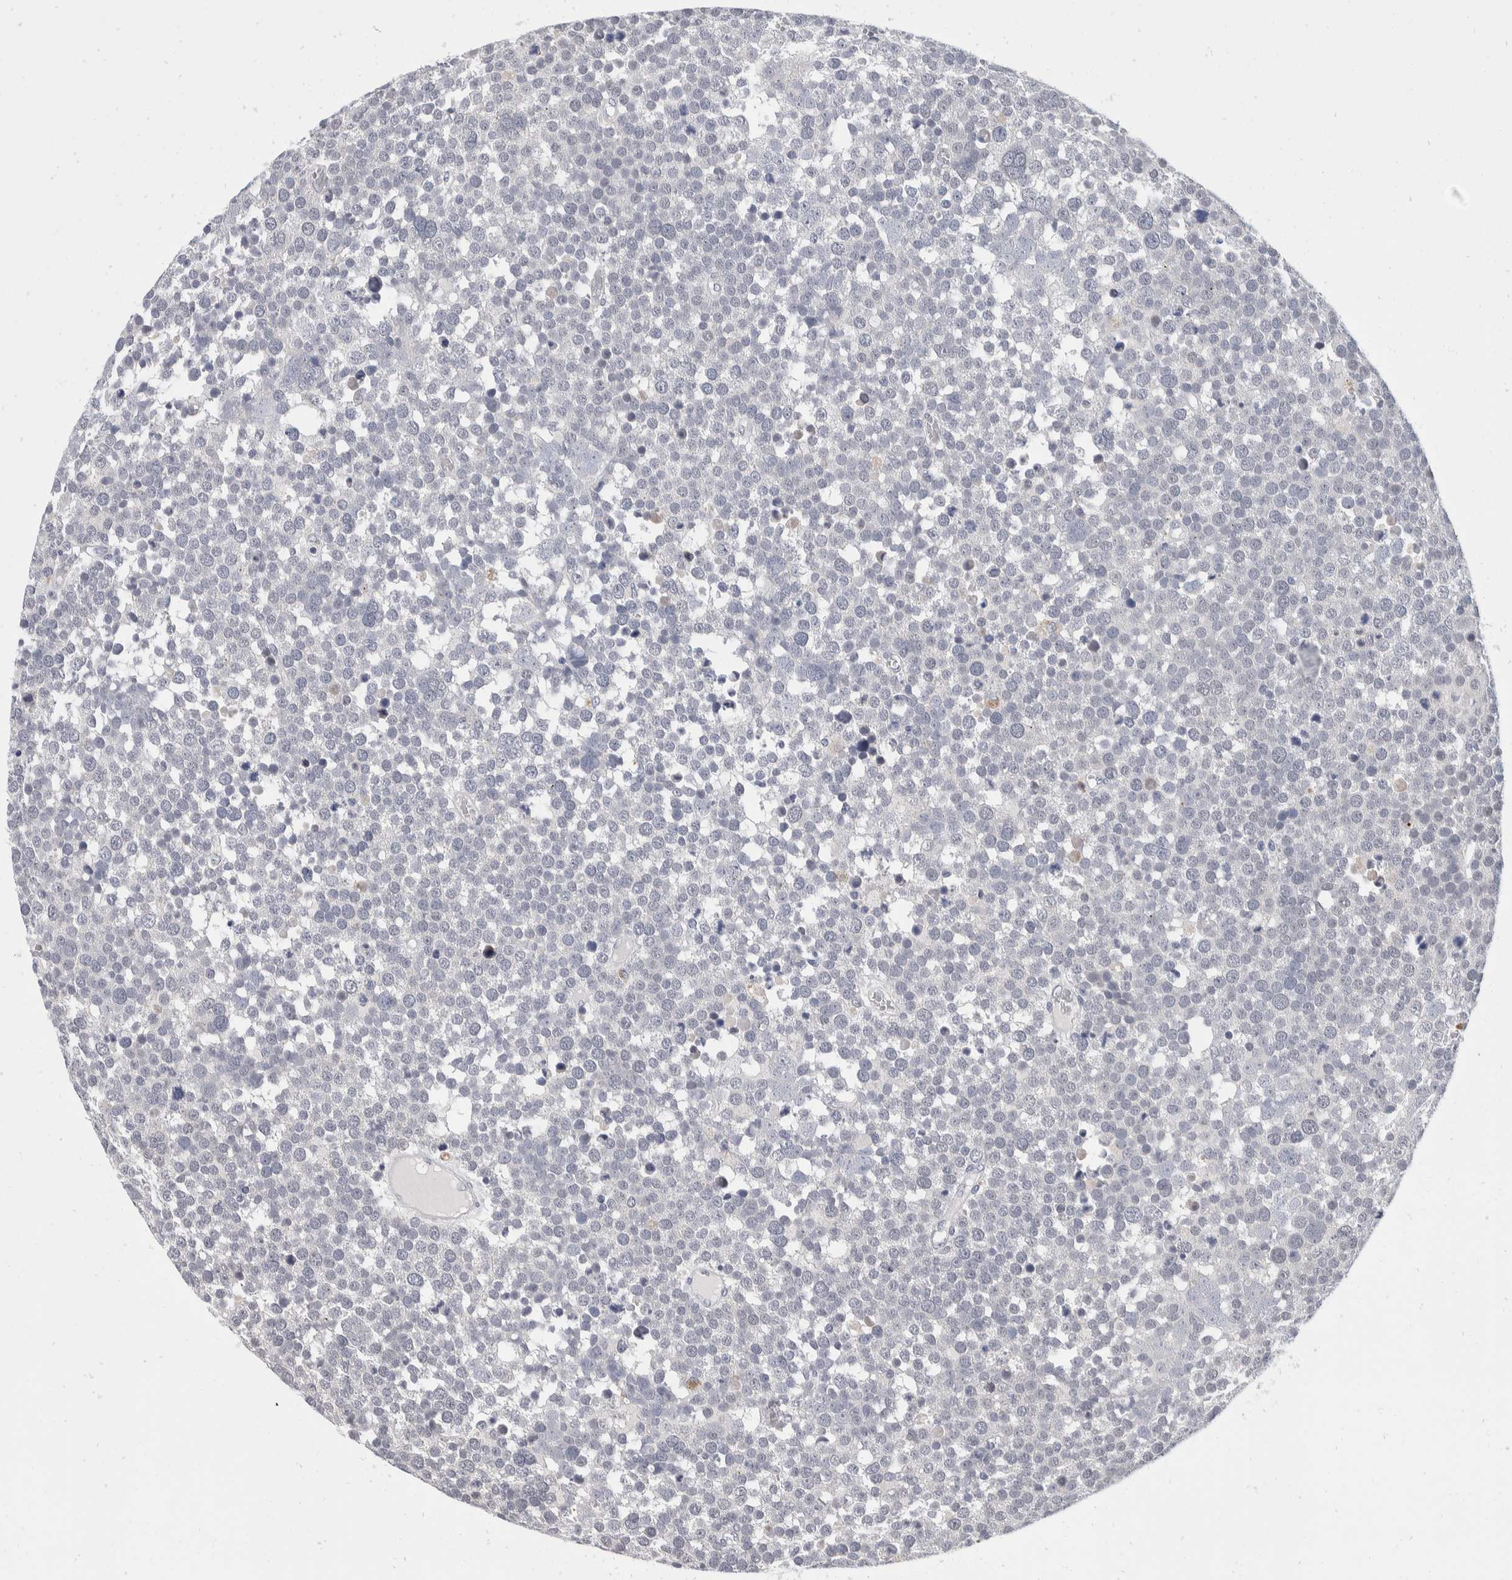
{"staining": {"intensity": "negative", "quantity": "none", "location": "none"}, "tissue": "testis cancer", "cell_type": "Tumor cells", "image_type": "cancer", "snomed": [{"axis": "morphology", "description": "Seminoma, NOS"}, {"axis": "topography", "description": "Testis"}], "caption": "This is an immunohistochemistry (IHC) image of human seminoma (testis). There is no staining in tumor cells.", "gene": "CATSPERD", "patient": {"sex": "male", "age": 71}}